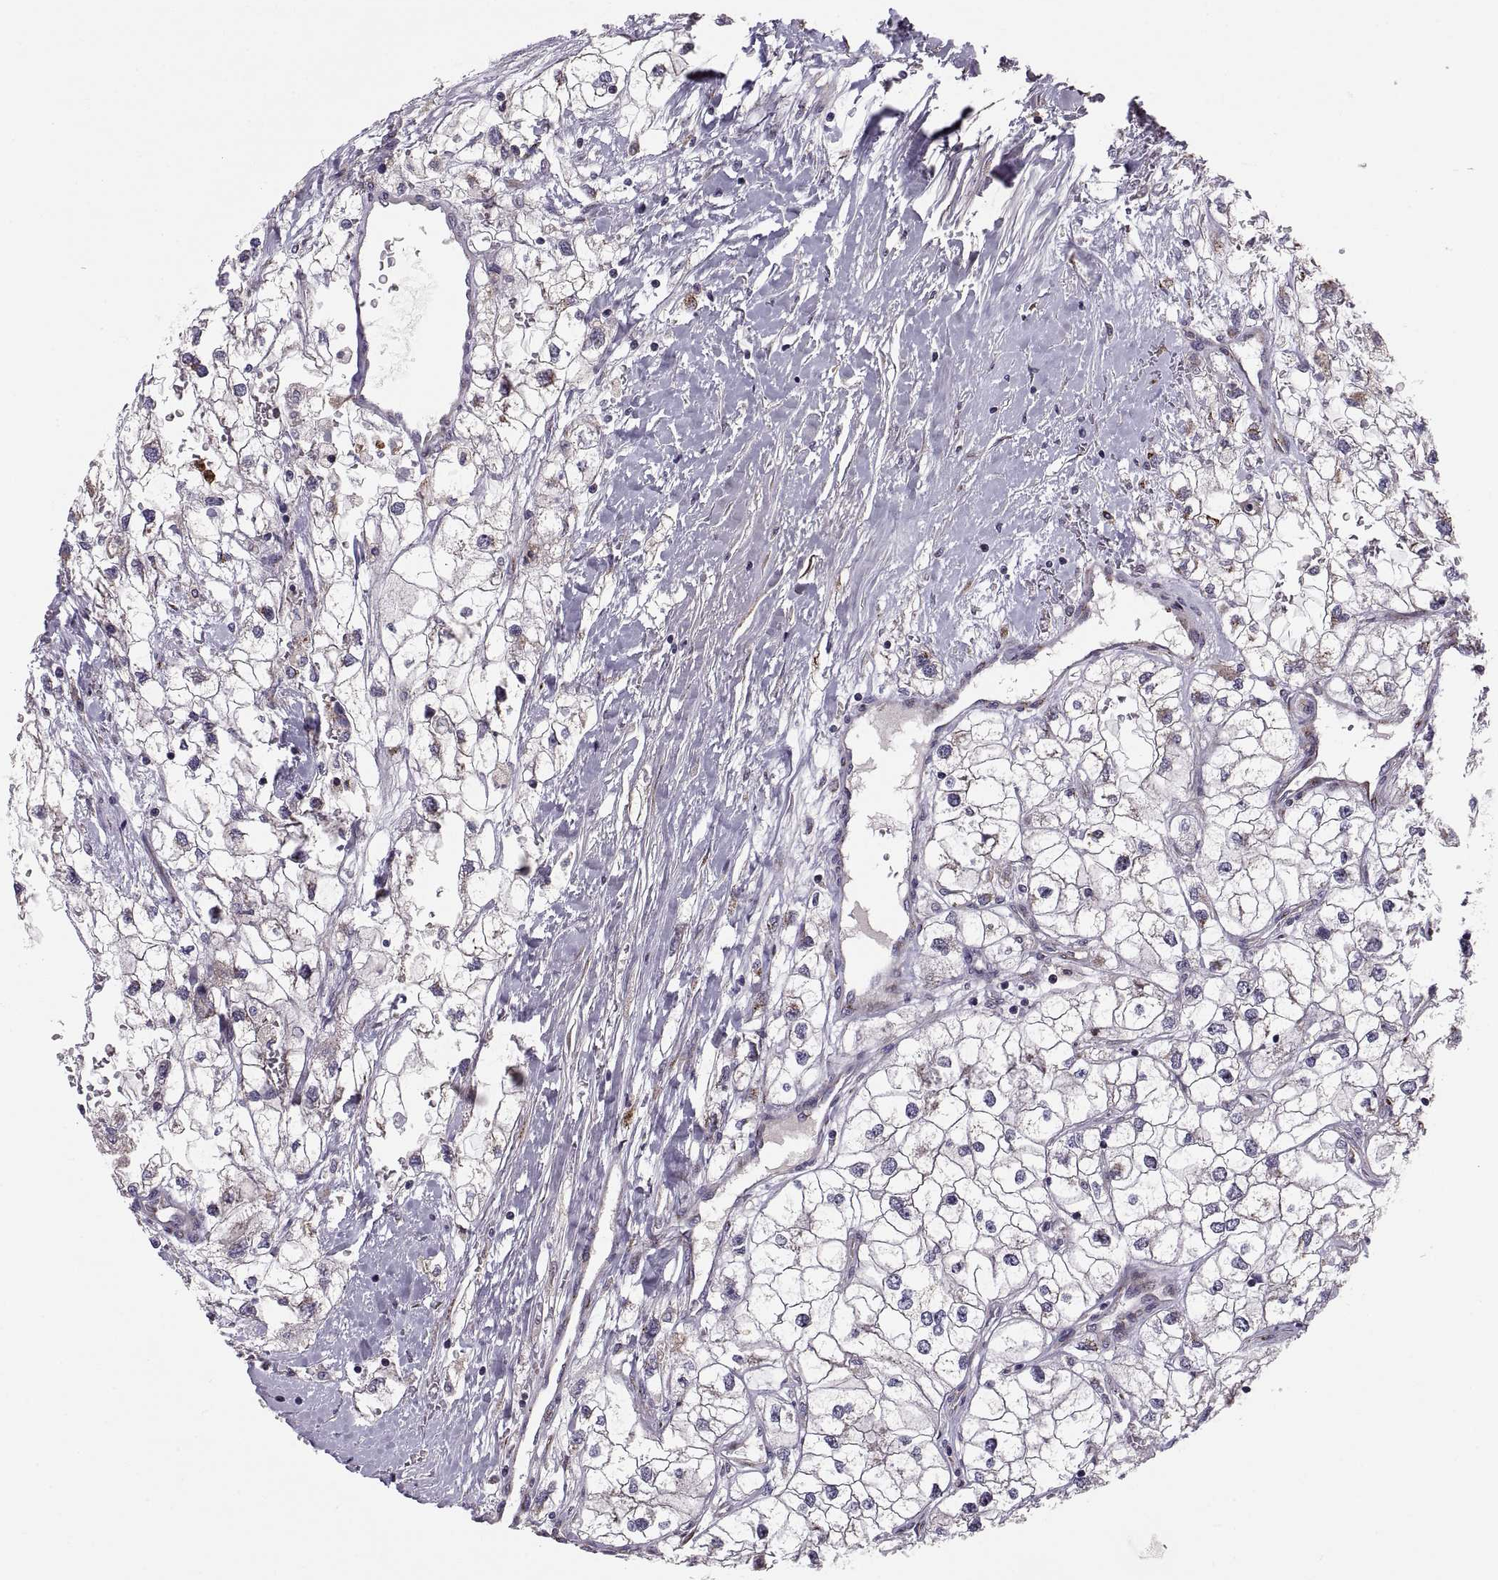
{"staining": {"intensity": "negative", "quantity": "none", "location": "none"}, "tissue": "renal cancer", "cell_type": "Tumor cells", "image_type": "cancer", "snomed": [{"axis": "morphology", "description": "Adenocarcinoma, NOS"}, {"axis": "topography", "description": "Kidney"}], "caption": "The immunohistochemistry histopathology image has no significant staining in tumor cells of renal cancer tissue.", "gene": "TESC", "patient": {"sex": "male", "age": 59}}